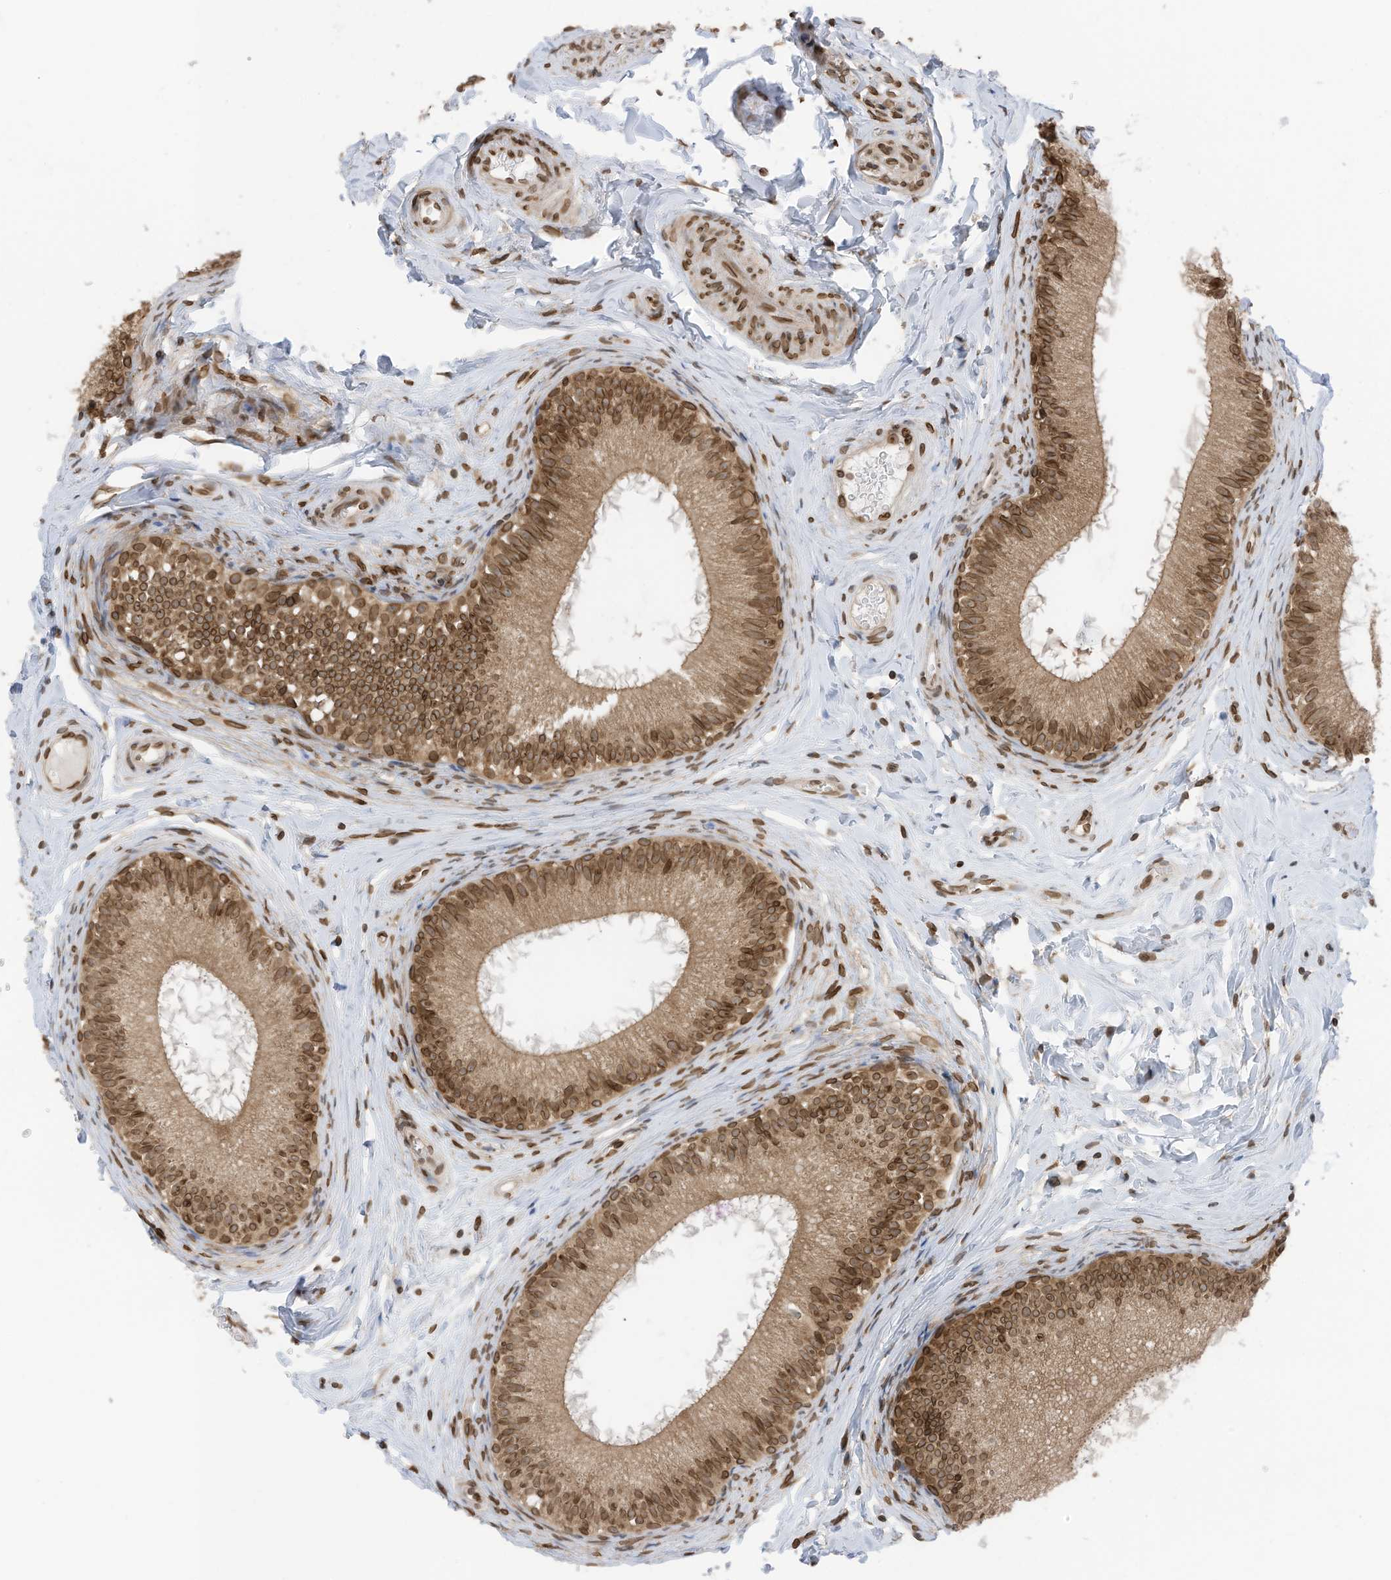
{"staining": {"intensity": "moderate", "quantity": ">75%", "location": "cytoplasmic/membranous,nuclear"}, "tissue": "epididymis", "cell_type": "Glandular cells", "image_type": "normal", "snomed": [{"axis": "morphology", "description": "Normal tissue, NOS"}, {"axis": "topography", "description": "Epididymis"}], "caption": "This histopathology image reveals immunohistochemistry staining of benign epididymis, with medium moderate cytoplasmic/membranous,nuclear staining in approximately >75% of glandular cells.", "gene": "RABL3", "patient": {"sex": "male", "age": 34}}